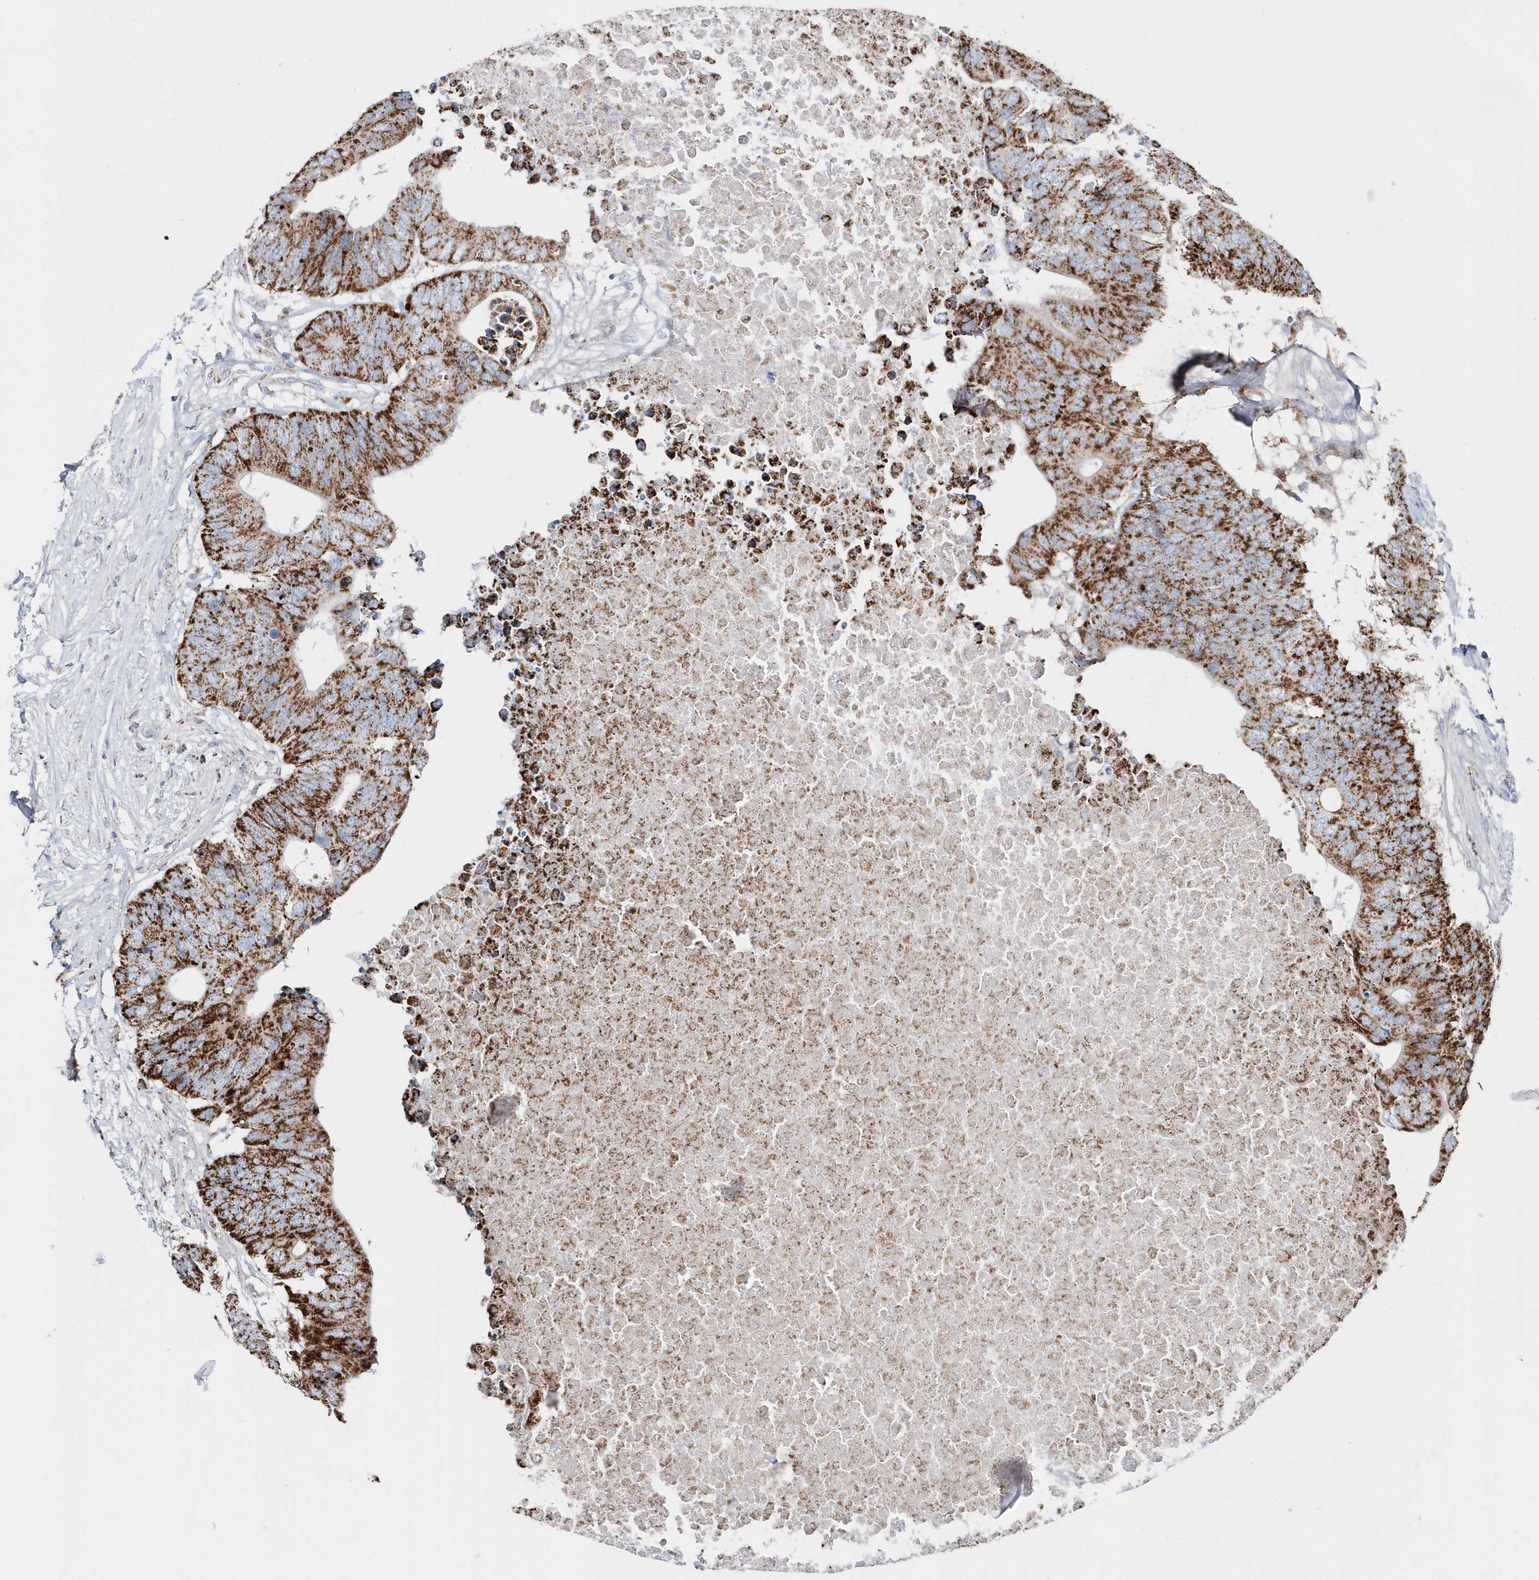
{"staining": {"intensity": "strong", "quantity": ">75%", "location": "cytoplasmic/membranous"}, "tissue": "colorectal cancer", "cell_type": "Tumor cells", "image_type": "cancer", "snomed": [{"axis": "morphology", "description": "Adenocarcinoma, NOS"}, {"axis": "topography", "description": "Colon"}], "caption": "There is high levels of strong cytoplasmic/membranous staining in tumor cells of adenocarcinoma (colorectal), as demonstrated by immunohistochemical staining (brown color).", "gene": "TMCO6", "patient": {"sex": "male", "age": 71}}